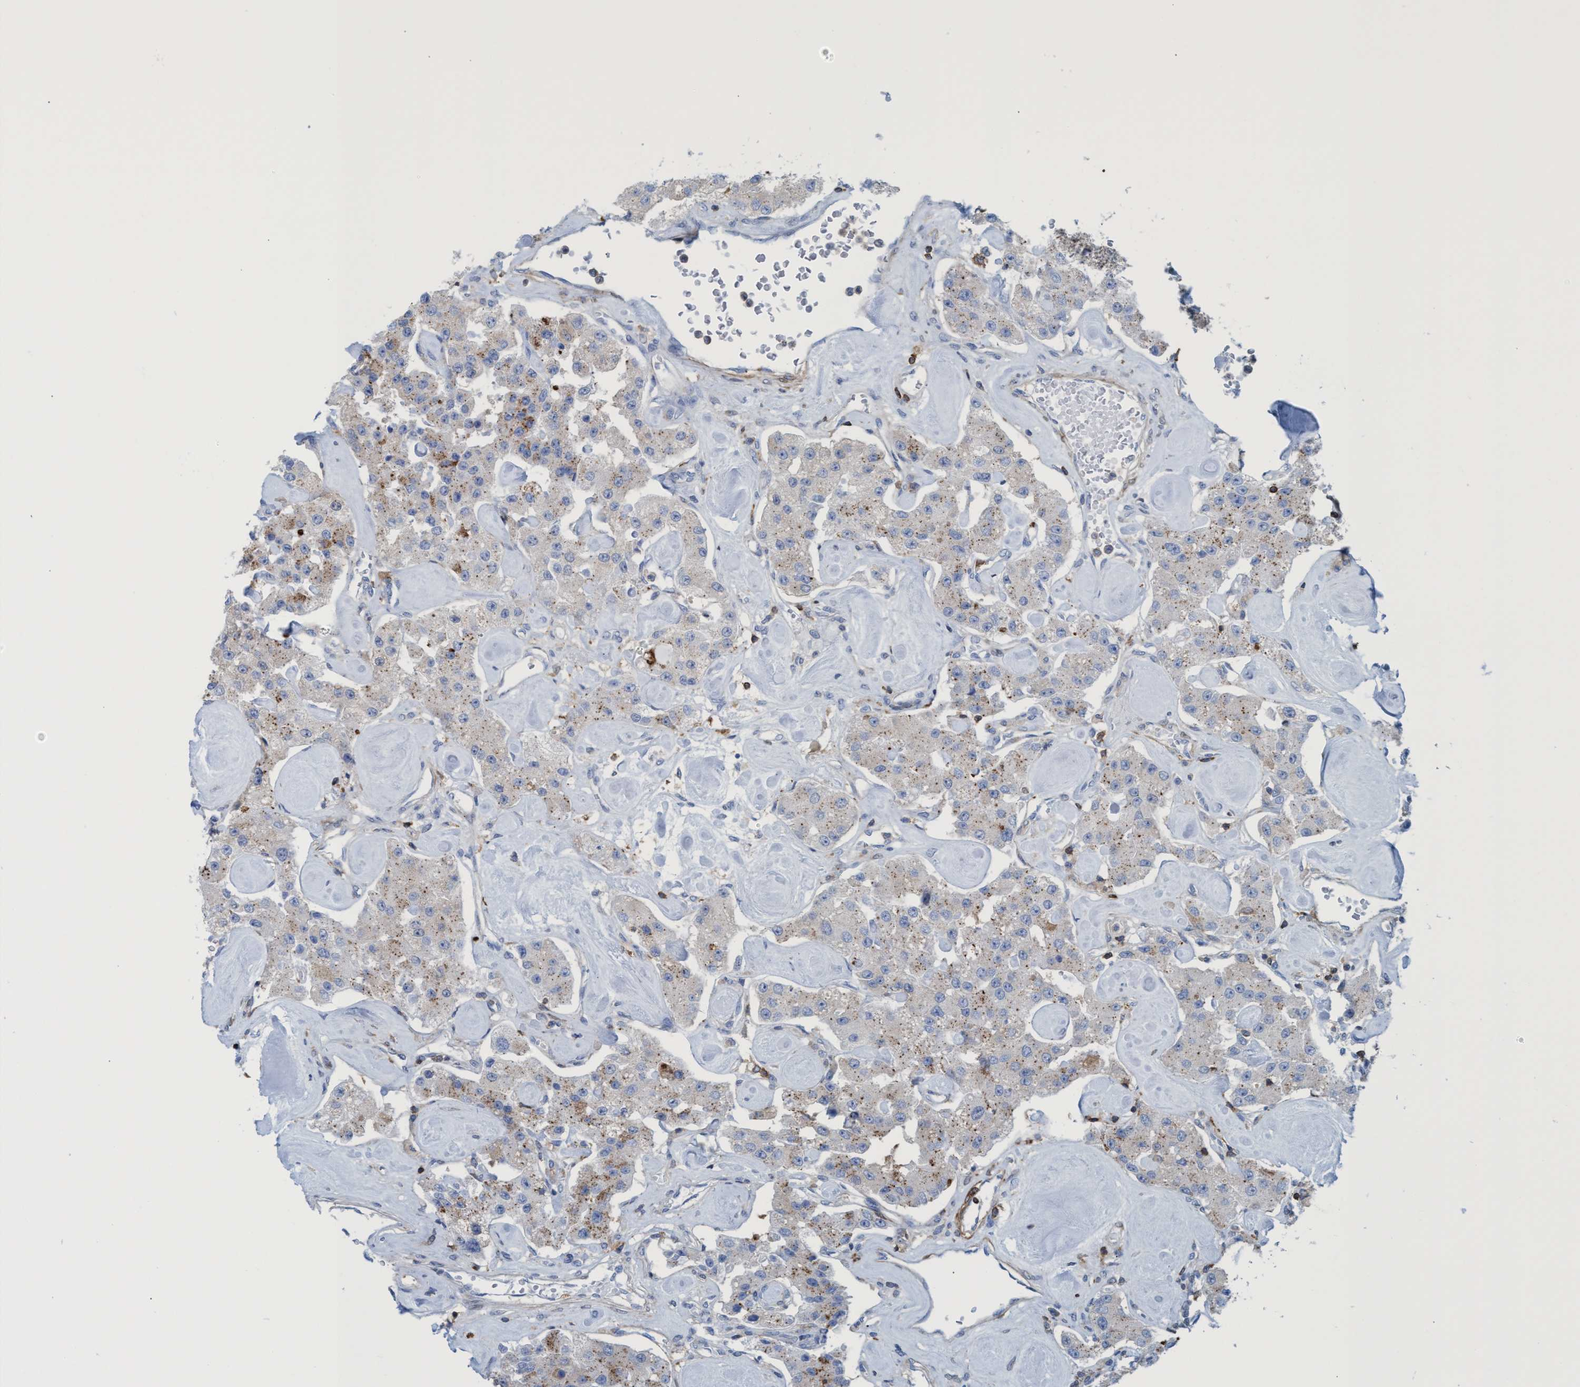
{"staining": {"intensity": "moderate", "quantity": "25%-75%", "location": "cytoplasmic/membranous"}, "tissue": "carcinoid", "cell_type": "Tumor cells", "image_type": "cancer", "snomed": [{"axis": "morphology", "description": "Carcinoid, malignant, NOS"}, {"axis": "topography", "description": "Pancreas"}], "caption": "Immunohistochemical staining of human malignant carcinoid reveals moderate cytoplasmic/membranous protein staining in approximately 25%-75% of tumor cells. Using DAB (brown) and hematoxylin (blue) stains, captured at high magnification using brightfield microscopy.", "gene": "EZR", "patient": {"sex": "male", "age": 41}}